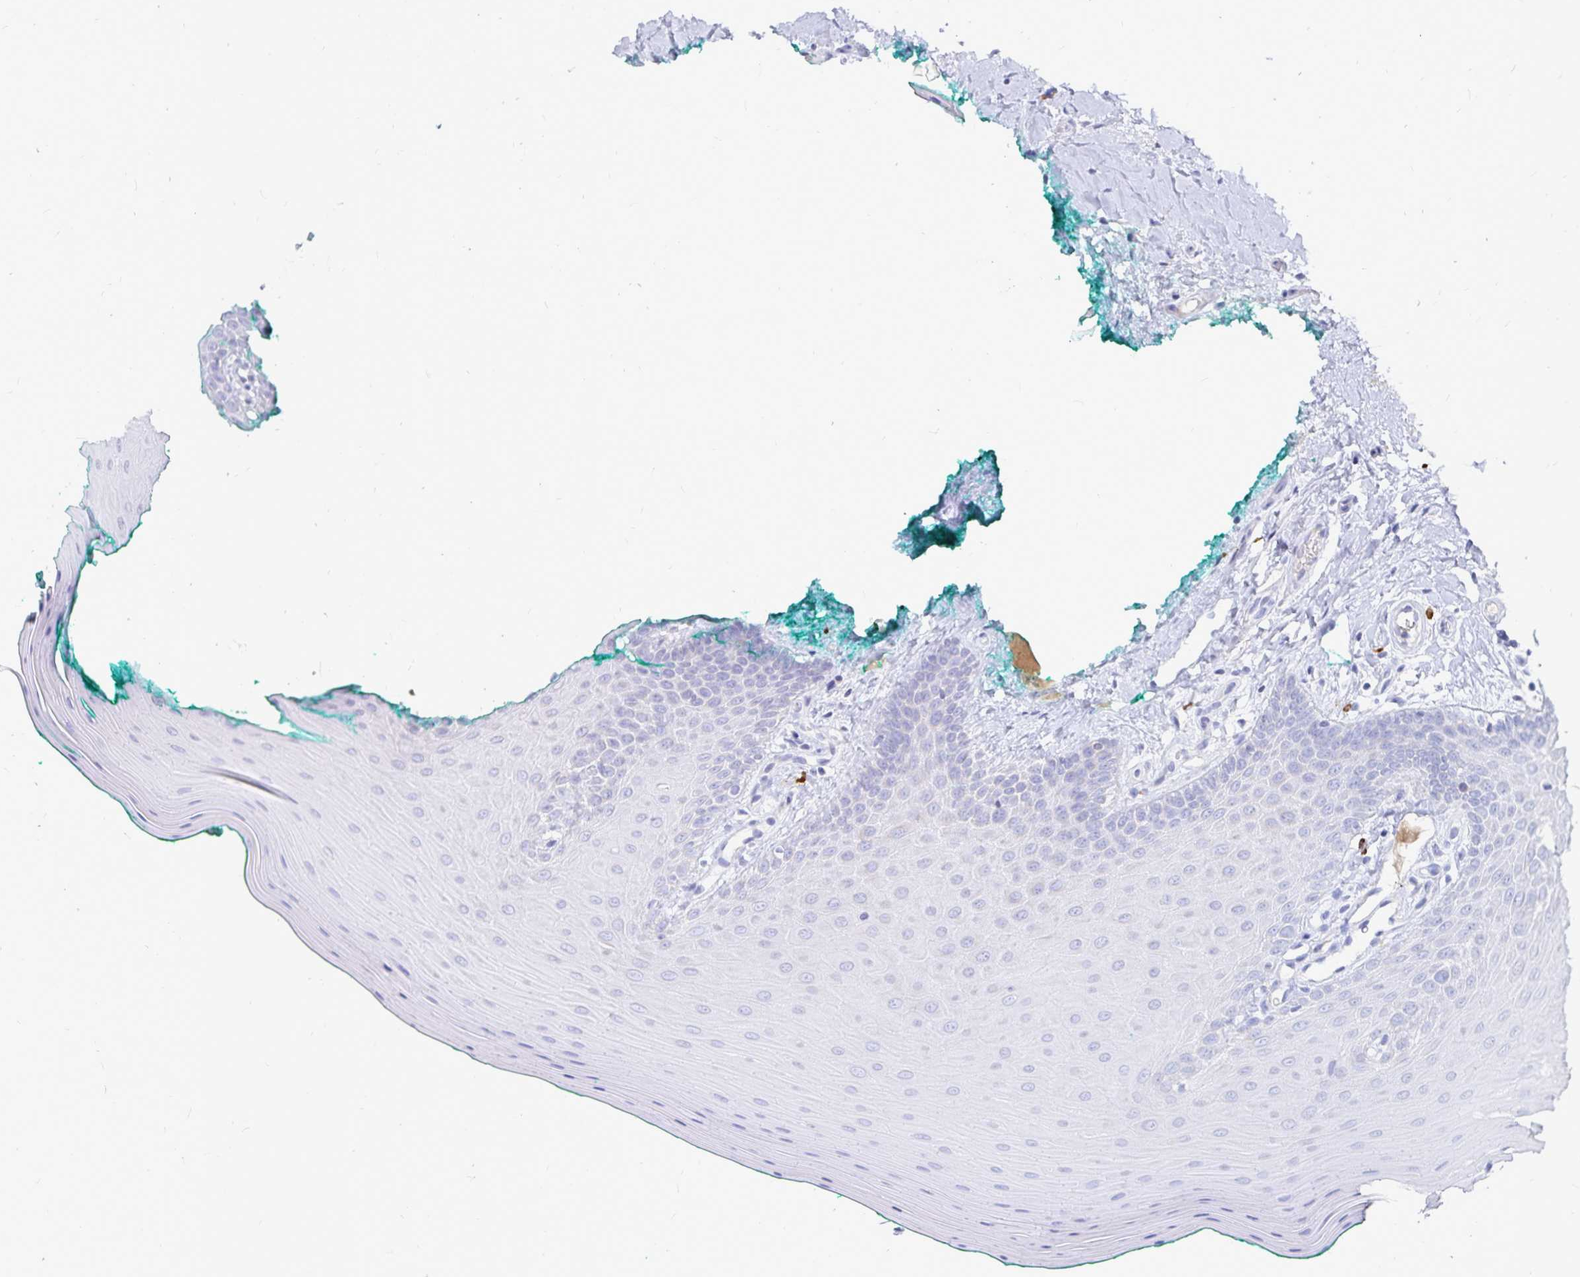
{"staining": {"intensity": "negative", "quantity": "none", "location": "none"}, "tissue": "oral mucosa", "cell_type": "Squamous epithelial cells", "image_type": "normal", "snomed": [{"axis": "morphology", "description": "Normal tissue, NOS"}, {"axis": "topography", "description": "Oral tissue"}], "caption": "High power microscopy photomicrograph of an immunohistochemistry photomicrograph of unremarkable oral mucosa, revealing no significant expression in squamous epithelial cells.", "gene": "PKHD1", "patient": {"sex": "female", "age": 40}}